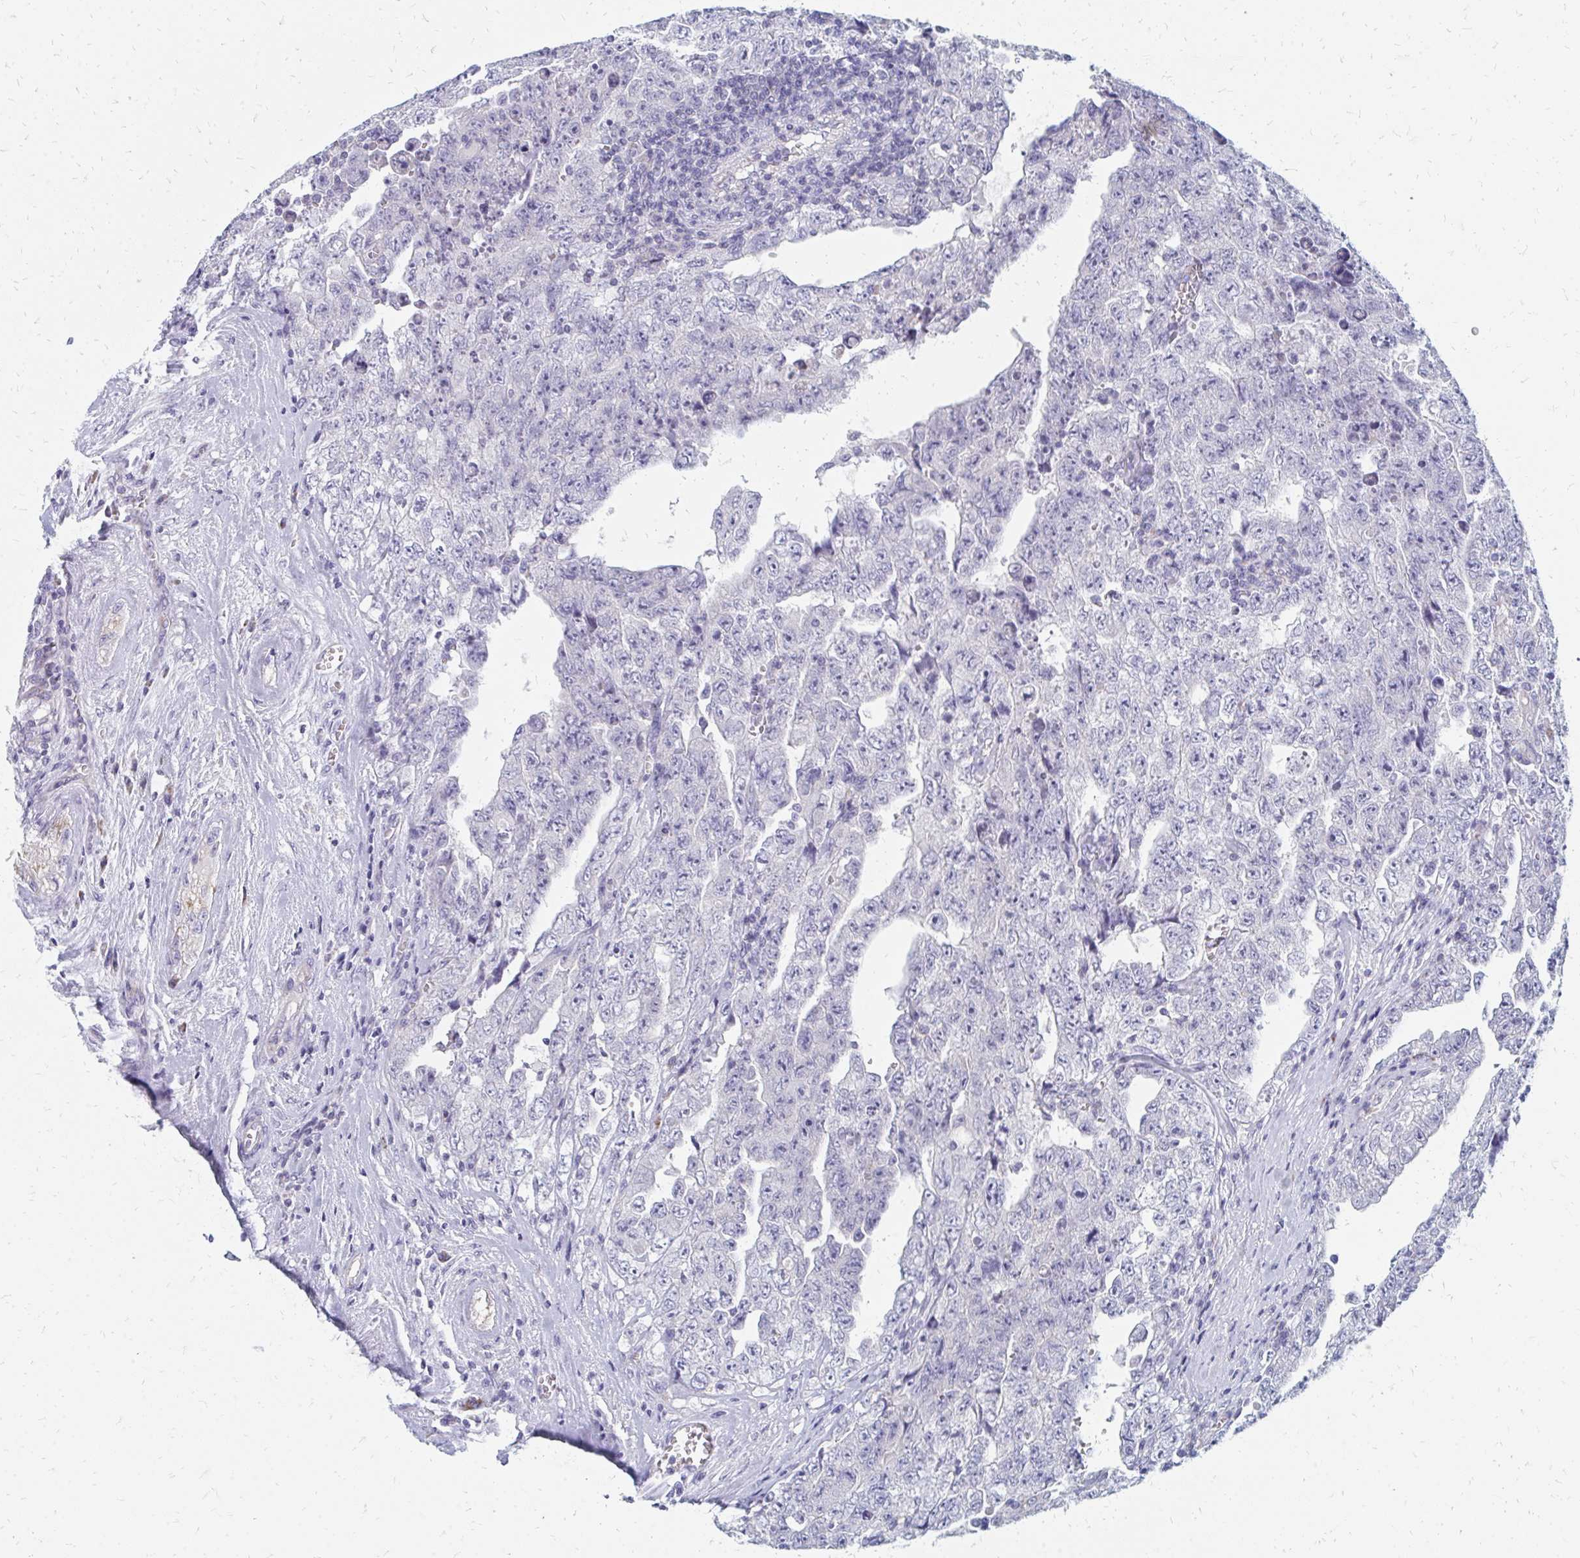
{"staining": {"intensity": "negative", "quantity": "none", "location": "none"}, "tissue": "testis cancer", "cell_type": "Tumor cells", "image_type": "cancer", "snomed": [{"axis": "morphology", "description": "Carcinoma, Embryonal, NOS"}, {"axis": "topography", "description": "Testis"}], "caption": "This micrograph is of embryonal carcinoma (testis) stained with immunohistochemistry to label a protein in brown with the nuclei are counter-stained blue. There is no expression in tumor cells.", "gene": "OR10V1", "patient": {"sex": "male", "age": 28}}